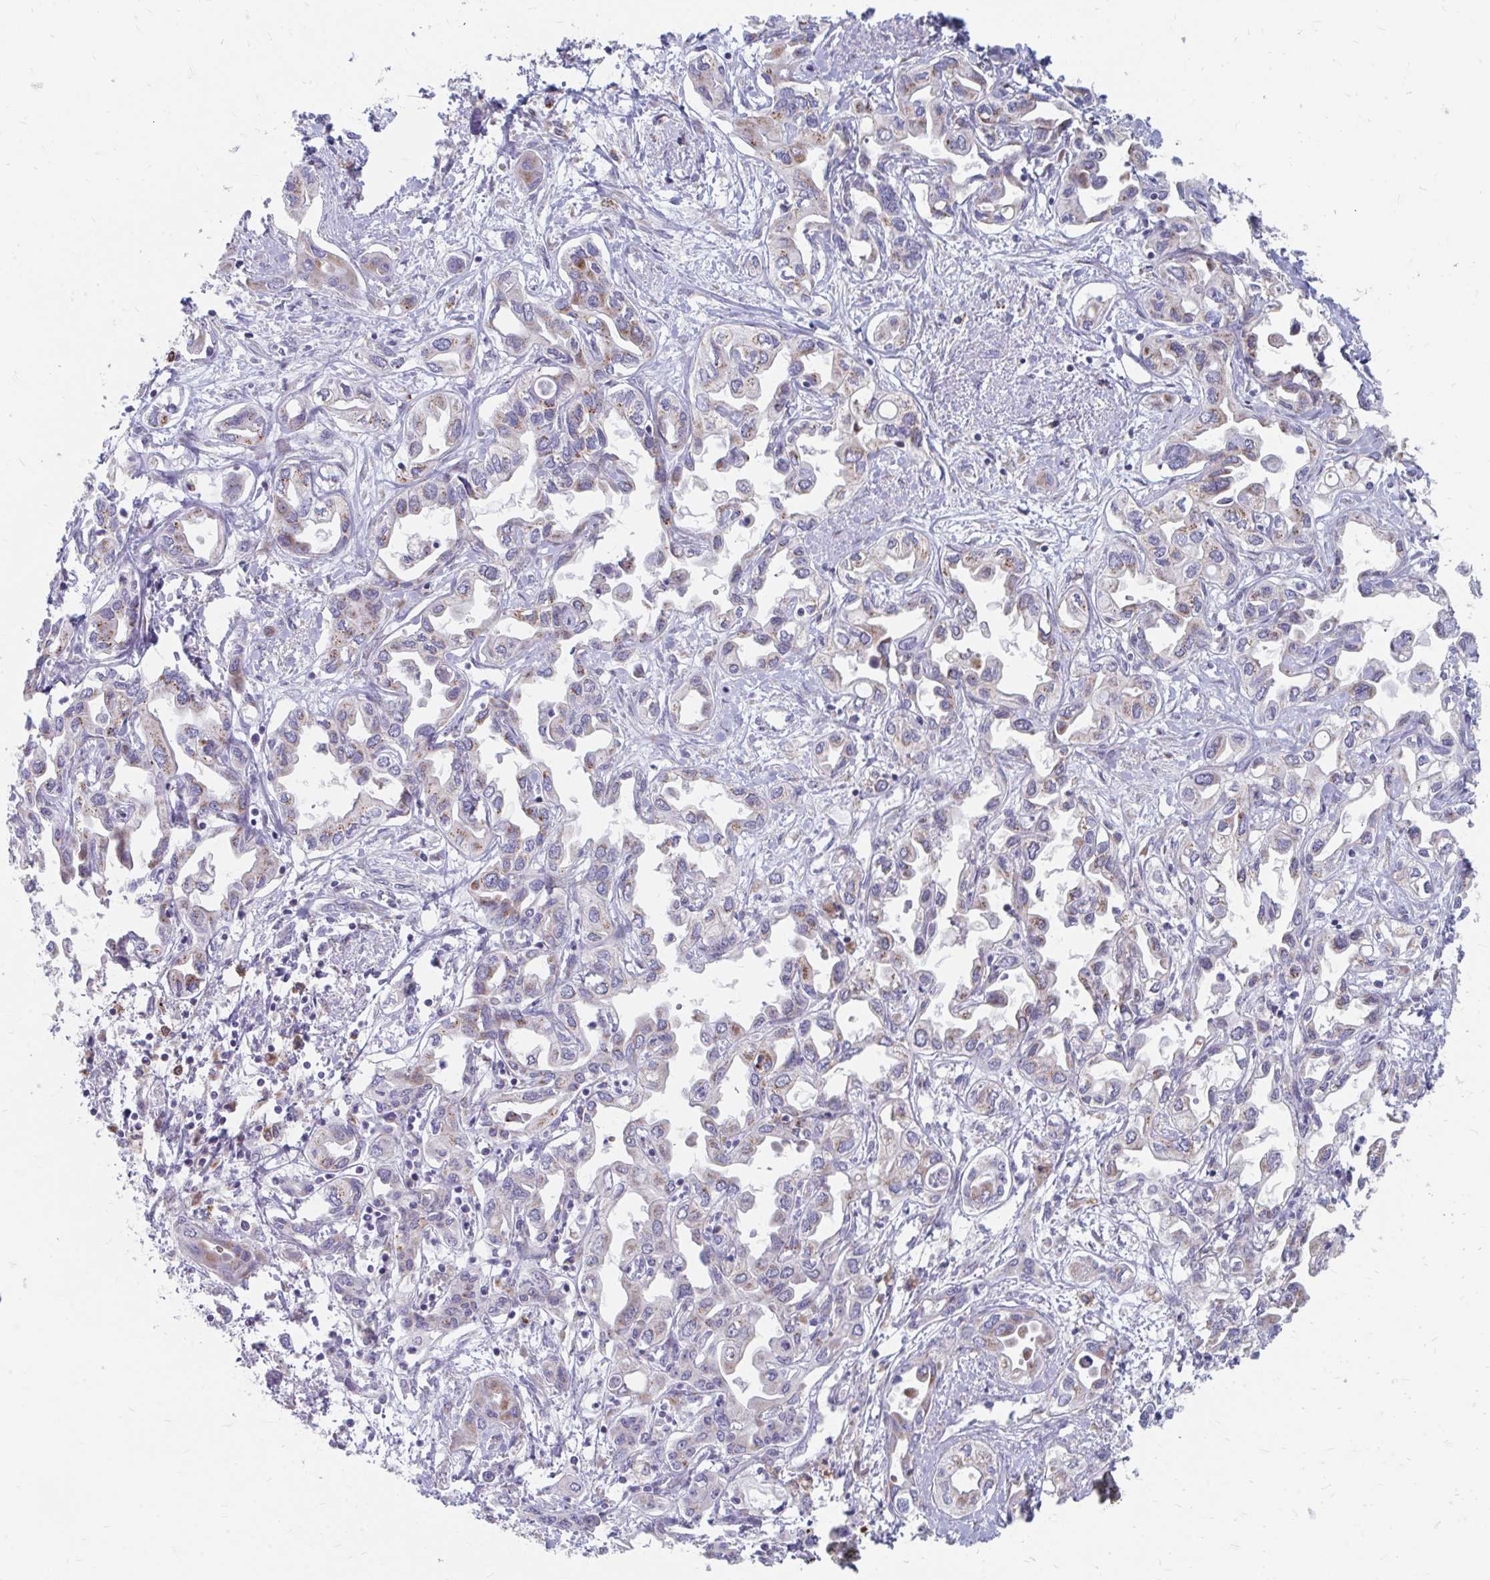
{"staining": {"intensity": "weak", "quantity": ">75%", "location": "cytoplasmic/membranous"}, "tissue": "liver cancer", "cell_type": "Tumor cells", "image_type": "cancer", "snomed": [{"axis": "morphology", "description": "Cholangiocarcinoma"}, {"axis": "topography", "description": "Liver"}], "caption": "The immunohistochemical stain labels weak cytoplasmic/membranous positivity in tumor cells of liver cholangiocarcinoma tissue.", "gene": "PABIR3", "patient": {"sex": "female", "age": 64}}